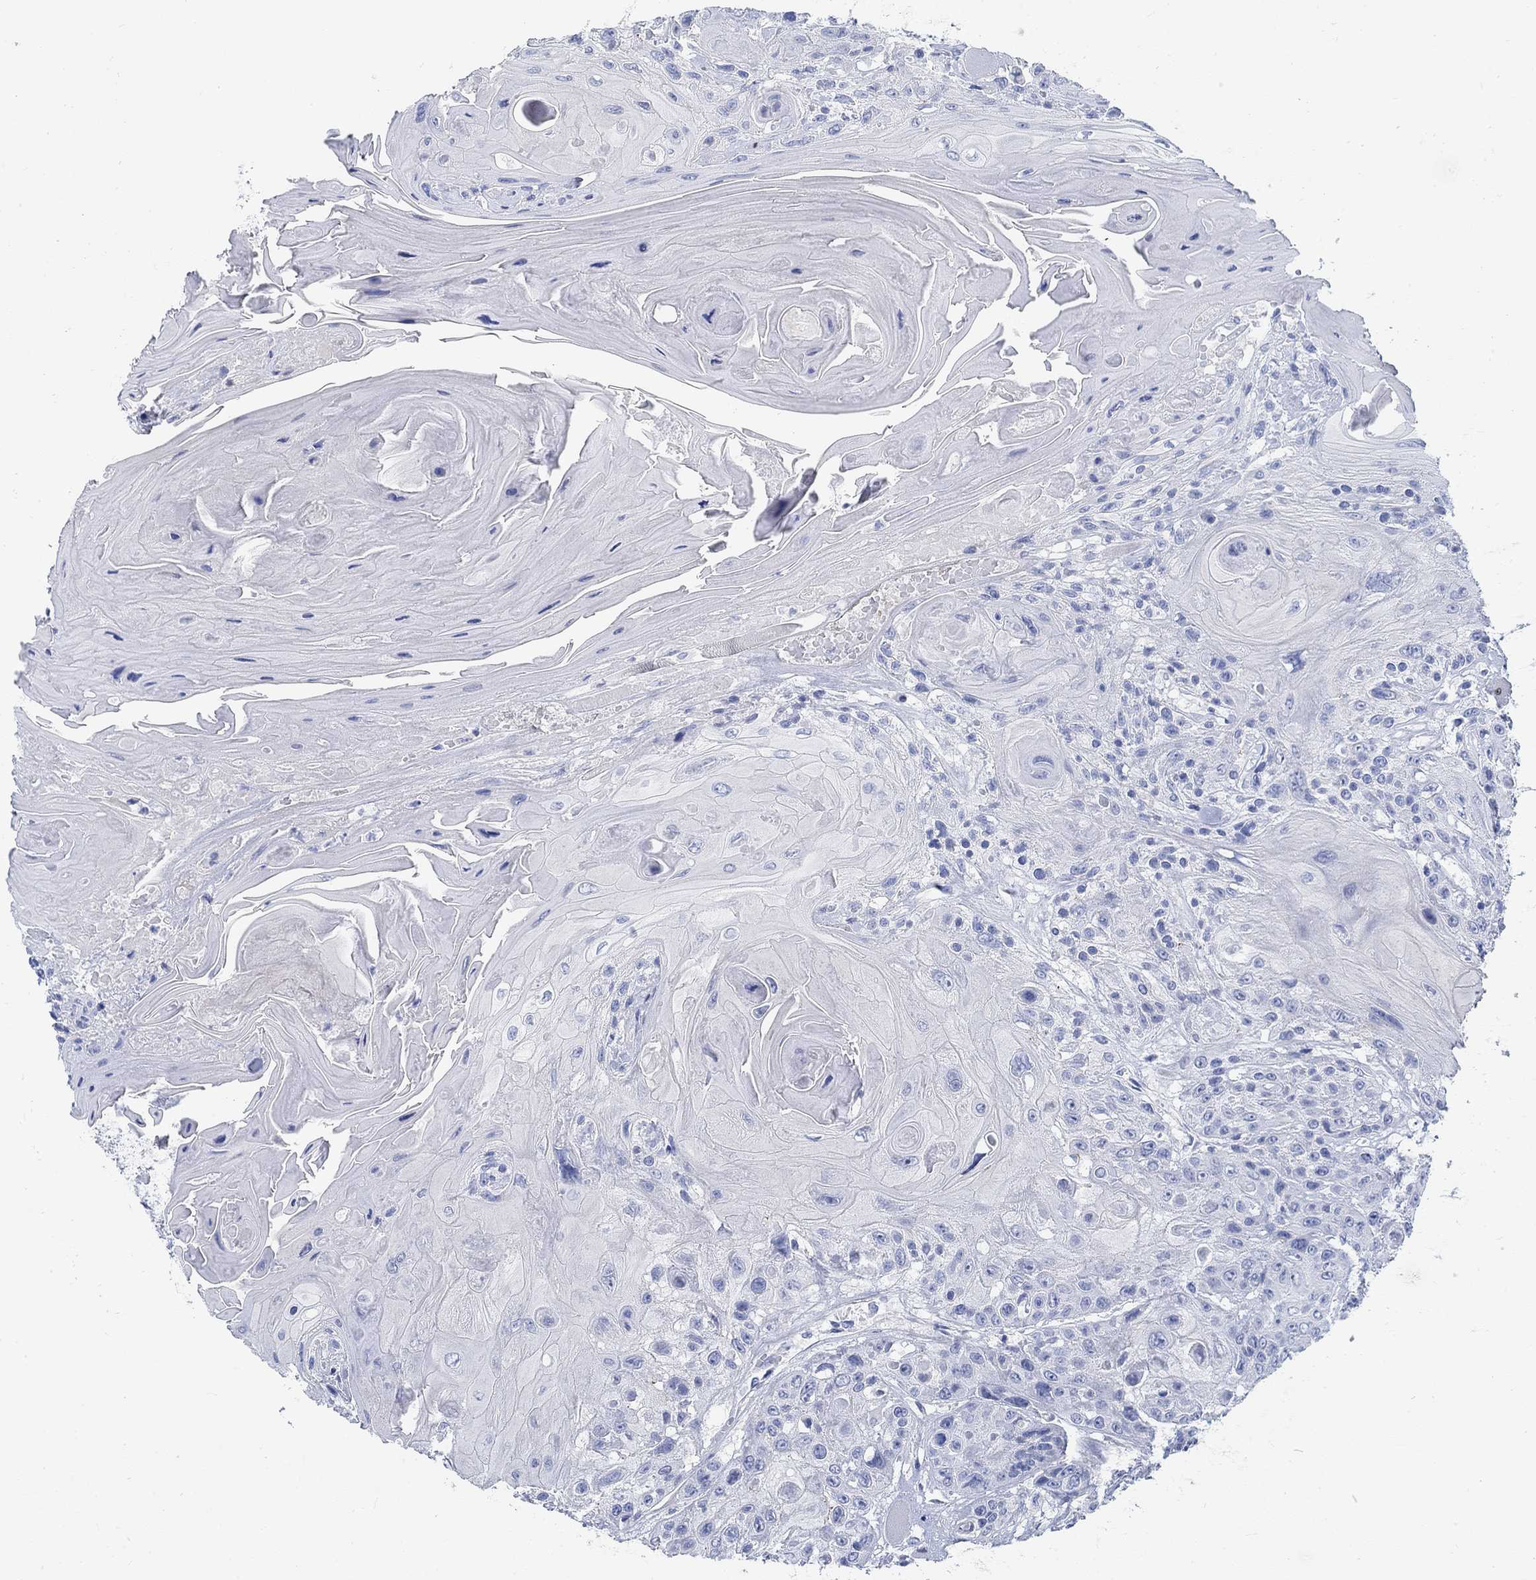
{"staining": {"intensity": "negative", "quantity": "none", "location": "none"}, "tissue": "head and neck cancer", "cell_type": "Tumor cells", "image_type": "cancer", "snomed": [{"axis": "morphology", "description": "Squamous cell carcinoma, NOS"}, {"axis": "topography", "description": "Head-Neck"}], "caption": "IHC micrograph of neoplastic tissue: squamous cell carcinoma (head and neck) stained with DAB exhibits no significant protein positivity in tumor cells.", "gene": "RBM20", "patient": {"sex": "female", "age": 59}}